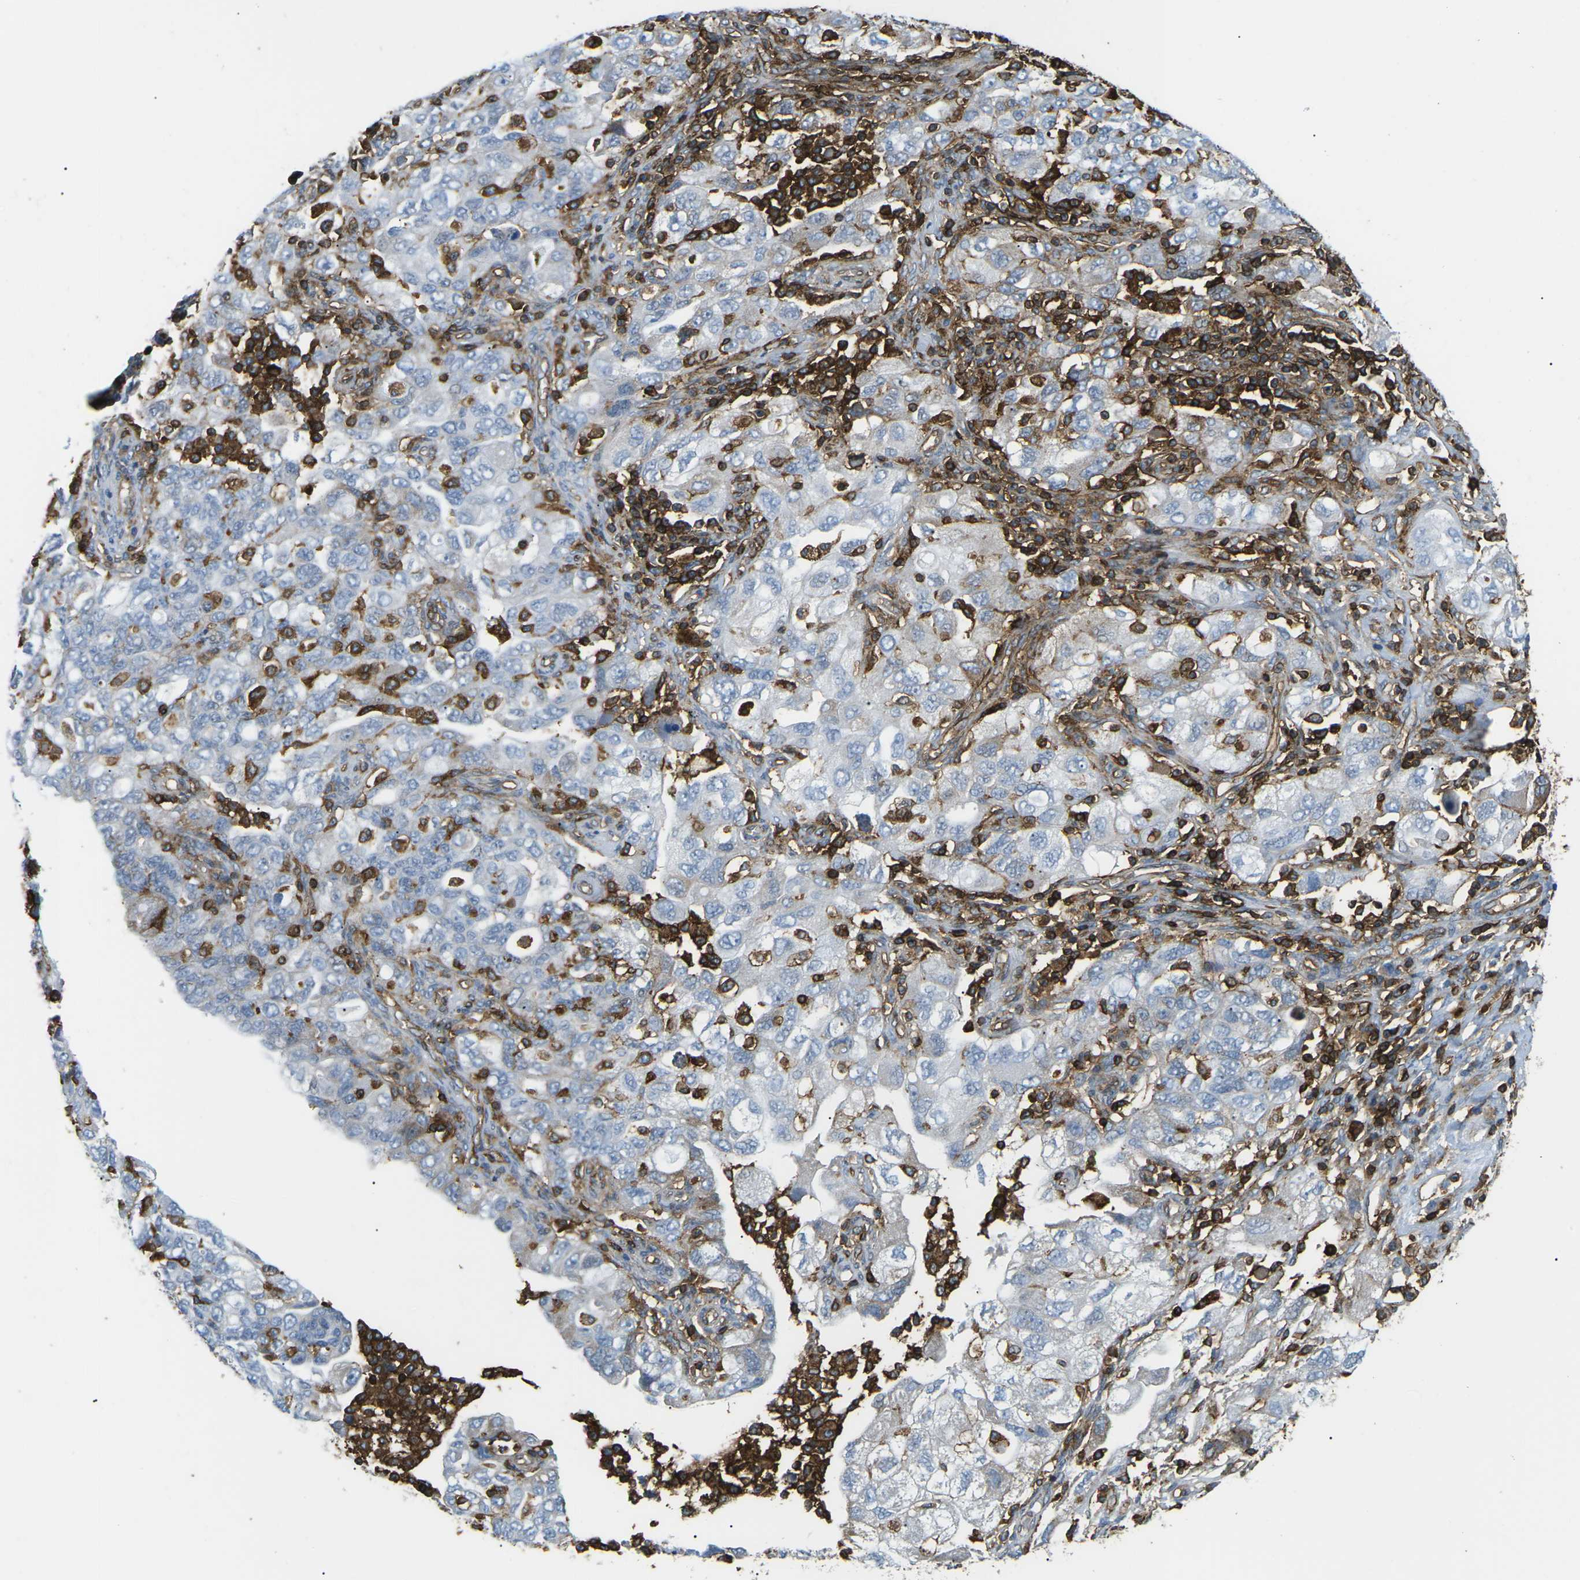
{"staining": {"intensity": "negative", "quantity": "none", "location": "none"}, "tissue": "ovarian cancer", "cell_type": "Tumor cells", "image_type": "cancer", "snomed": [{"axis": "morphology", "description": "Carcinoma, NOS"}, {"axis": "morphology", "description": "Cystadenocarcinoma, serous, NOS"}, {"axis": "topography", "description": "Ovary"}], "caption": "This is an immunohistochemistry micrograph of human ovarian cancer. There is no staining in tumor cells.", "gene": "HLA-B", "patient": {"sex": "female", "age": 69}}